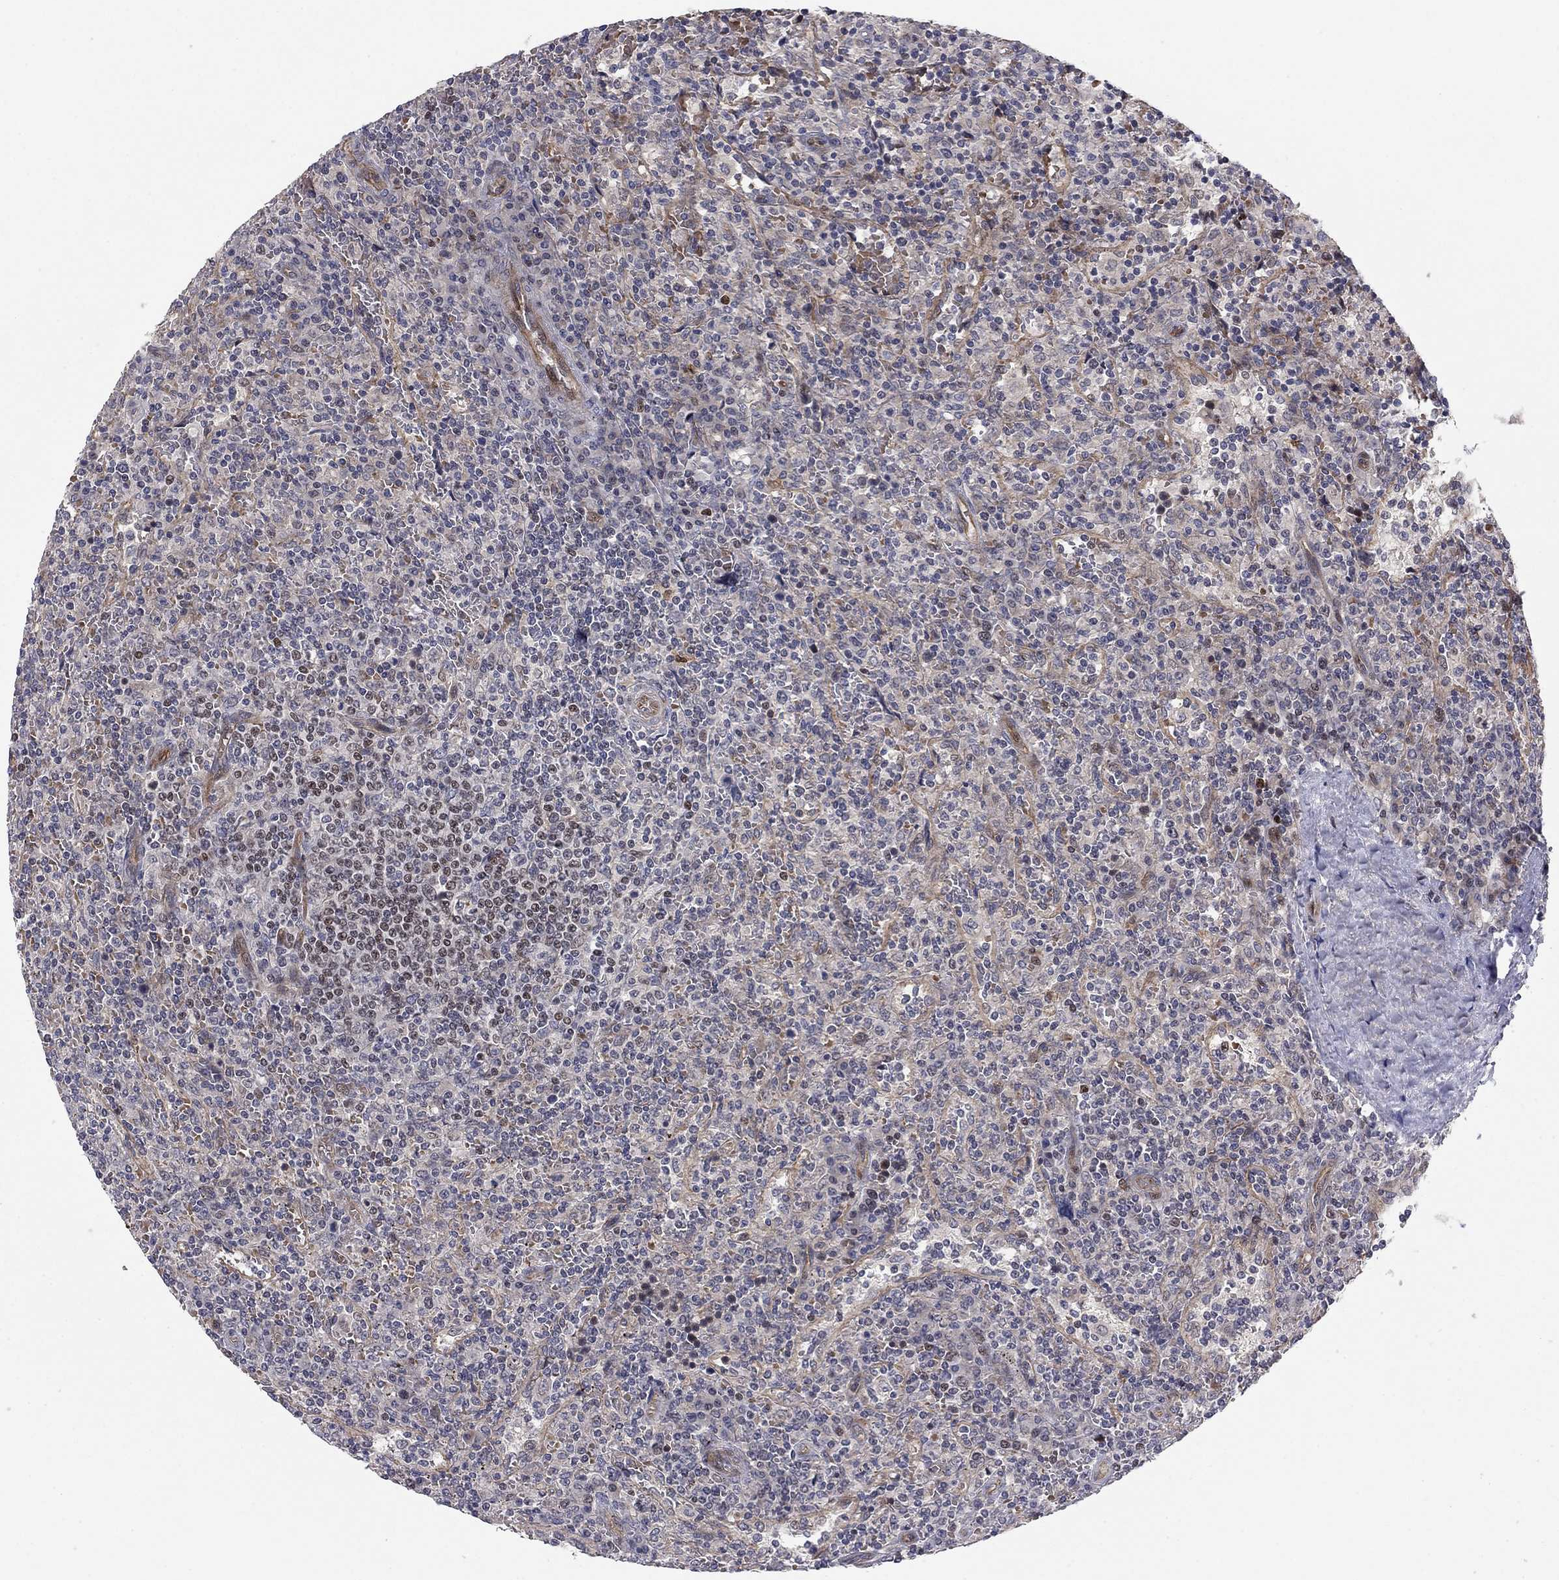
{"staining": {"intensity": "weak", "quantity": "<25%", "location": "nuclear"}, "tissue": "lymphoma", "cell_type": "Tumor cells", "image_type": "cancer", "snomed": [{"axis": "morphology", "description": "Malignant lymphoma, non-Hodgkin's type, Low grade"}, {"axis": "topography", "description": "Spleen"}], "caption": "Tumor cells show no significant protein positivity in lymphoma. (DAB immunohistochemistry visualized using brightfield microscopy, high magnification).", "gene": "BCL11A", "patient": {"sex": "male", "age": 62}}